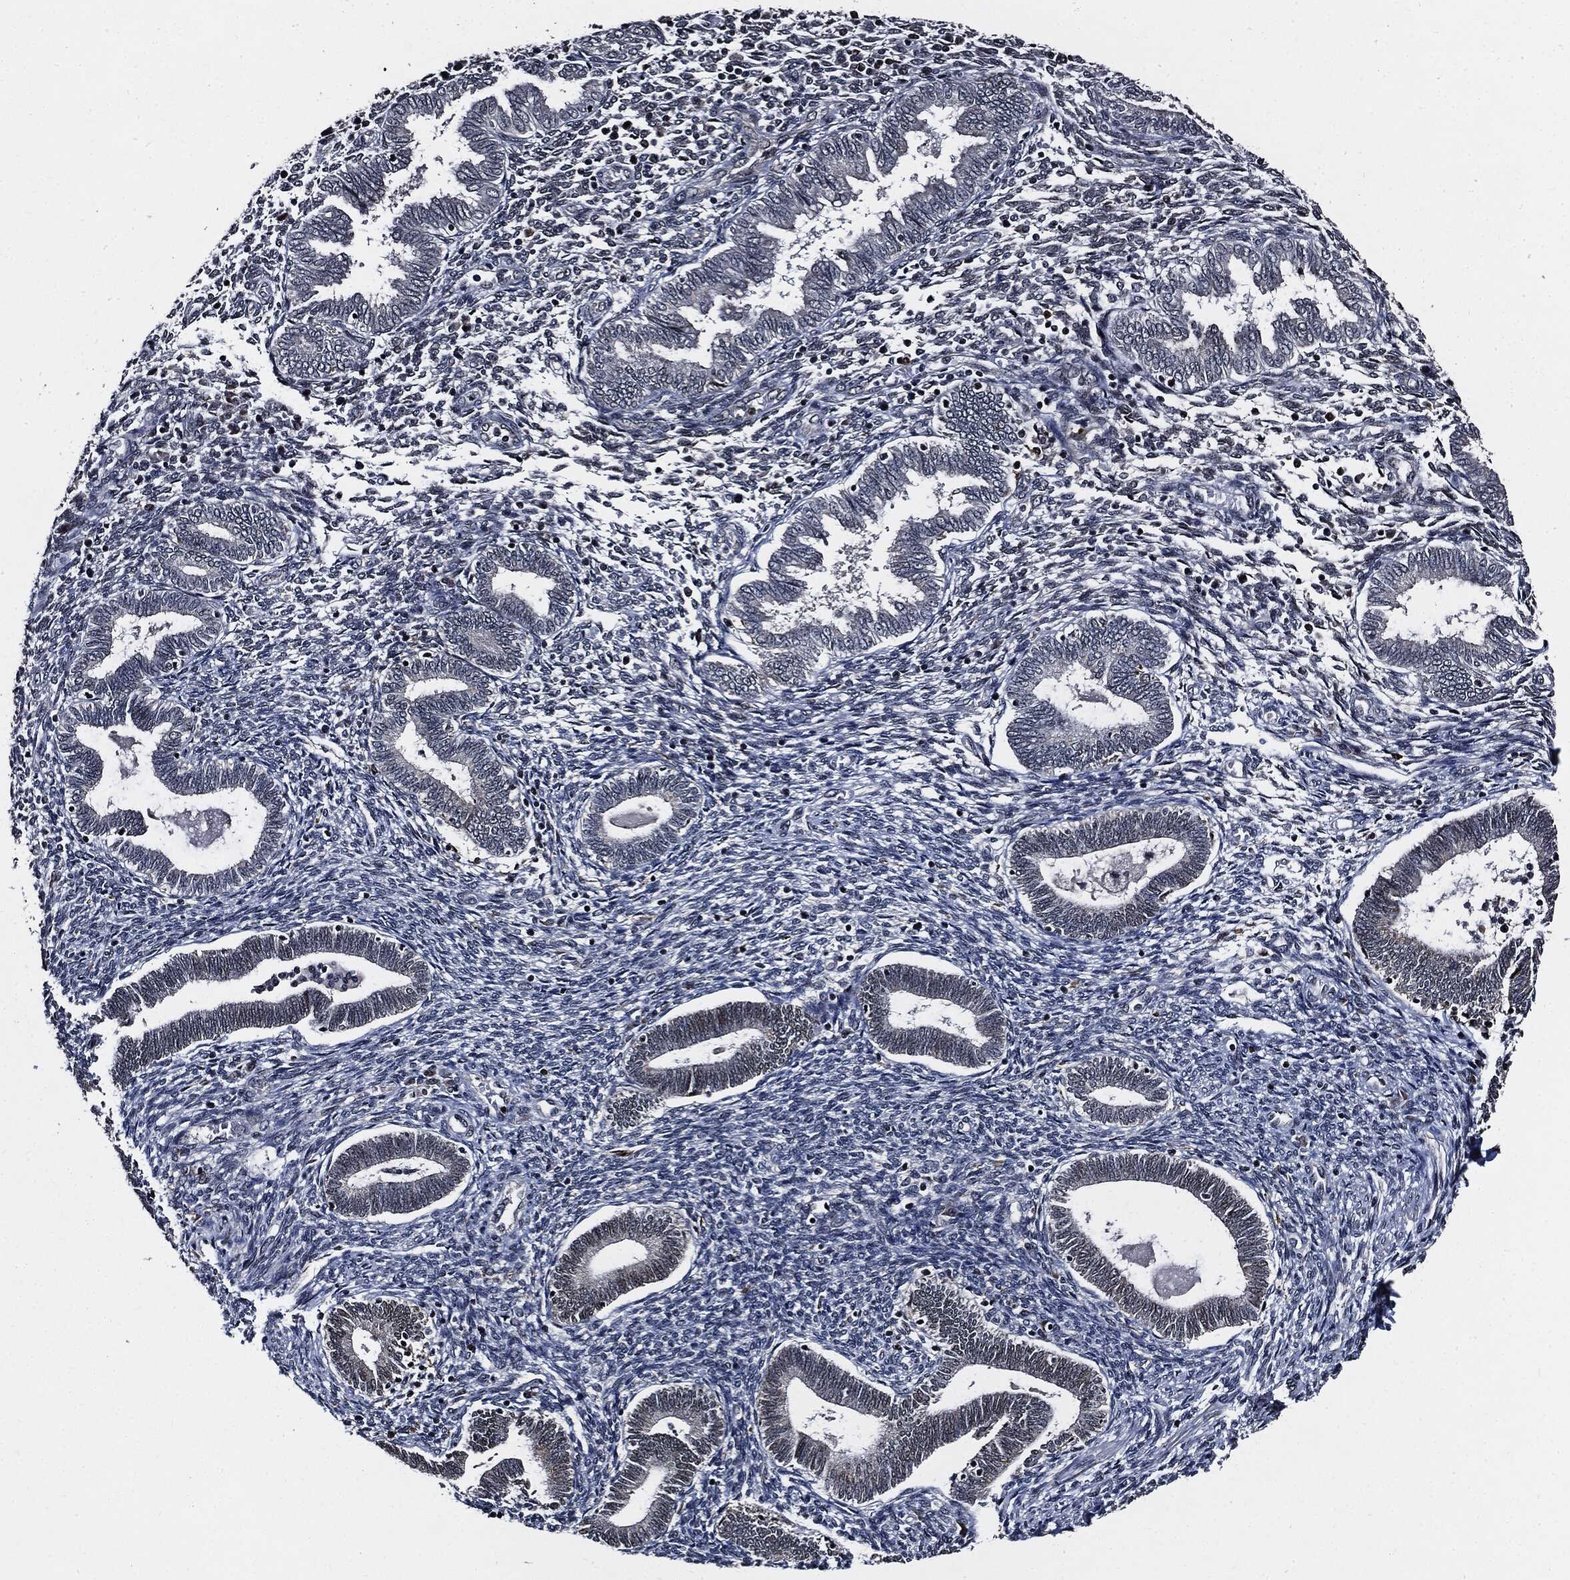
{"staining": {"intensity": "moderate", "quantity": "<25%", "location": "nuclear"}, "tissue": "endometrium", "cell_type": "Cells in endometrial stroma", "image_type": "normal", "snomed": [{"axis": "morphology", "description": "Normal tissue, NOS"}, {"axis": "topography", "description": "Endometrium"}], "caption": "High-magnification brightfield microscopy of normal endometrium stained with DAB (brown) and counterstained with hematoxylin (blue). cells in endometrial stroma exhibit moderate nuclear expression is appreciated in about<25% of cells. (brown staining indicates protein expression, while blue staining denotes nuclei).", "gene": "SUGT1", "patient": {"sex": "female", "age": 42}}